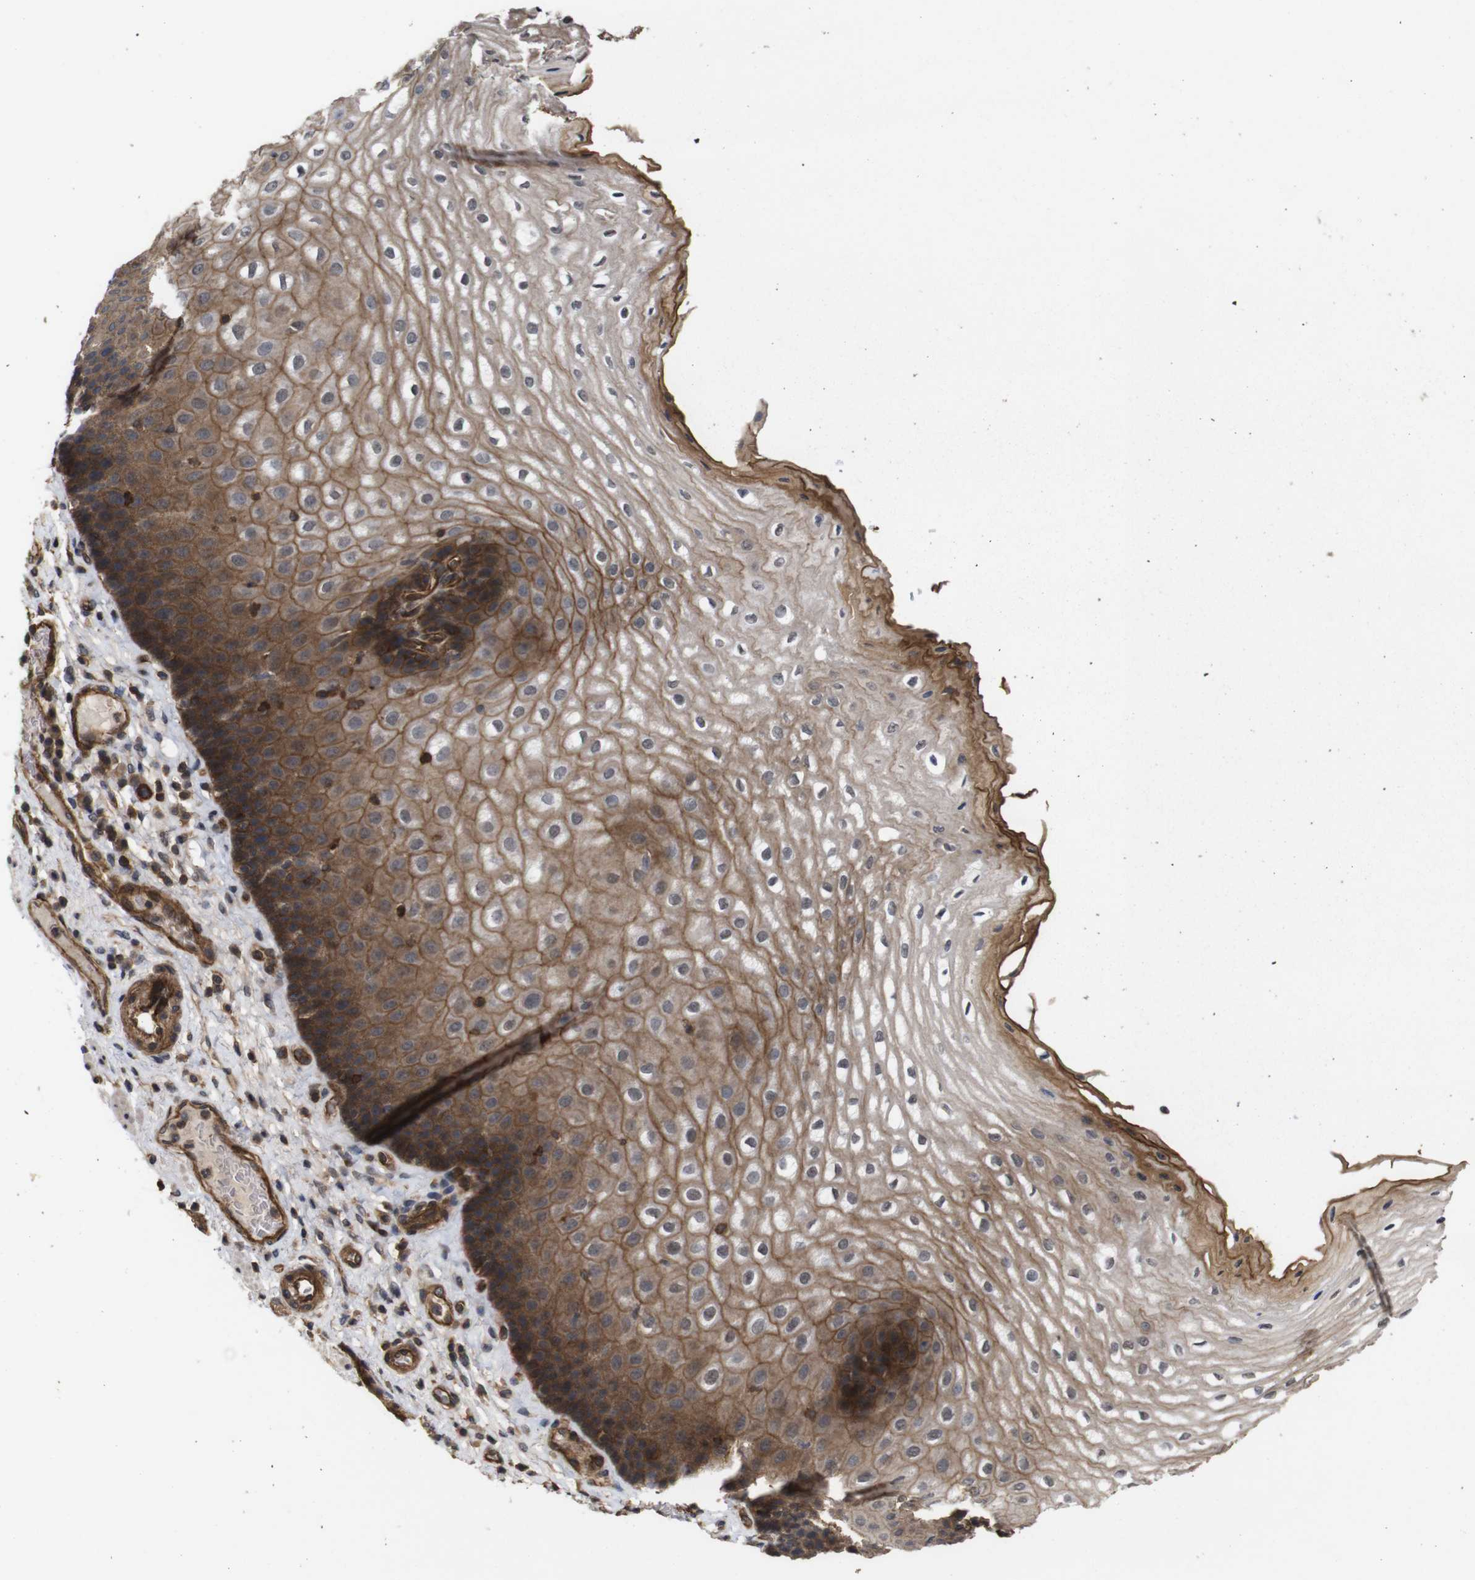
{"staining": {"intensity": "moderate", "quantity": ">75%", "location": "cytoplasmic/membranous"}, "tissue": "esophagus", "cell_type": "Squamous epithelial cells", "image_type": "normal", "snomed": [{"axis": "morphology", "description": "Normal tissue, NOS"}, {"axis": "topography", "description": "Esophagus"}], "caption": "A medium amount of moderate cytoplasmic/membranous staining is seen in about >75% of squamous epithelial cells in benign esophagus.", "gene": "NANOS1", "patient": {"sex": "male", "age": 54}}